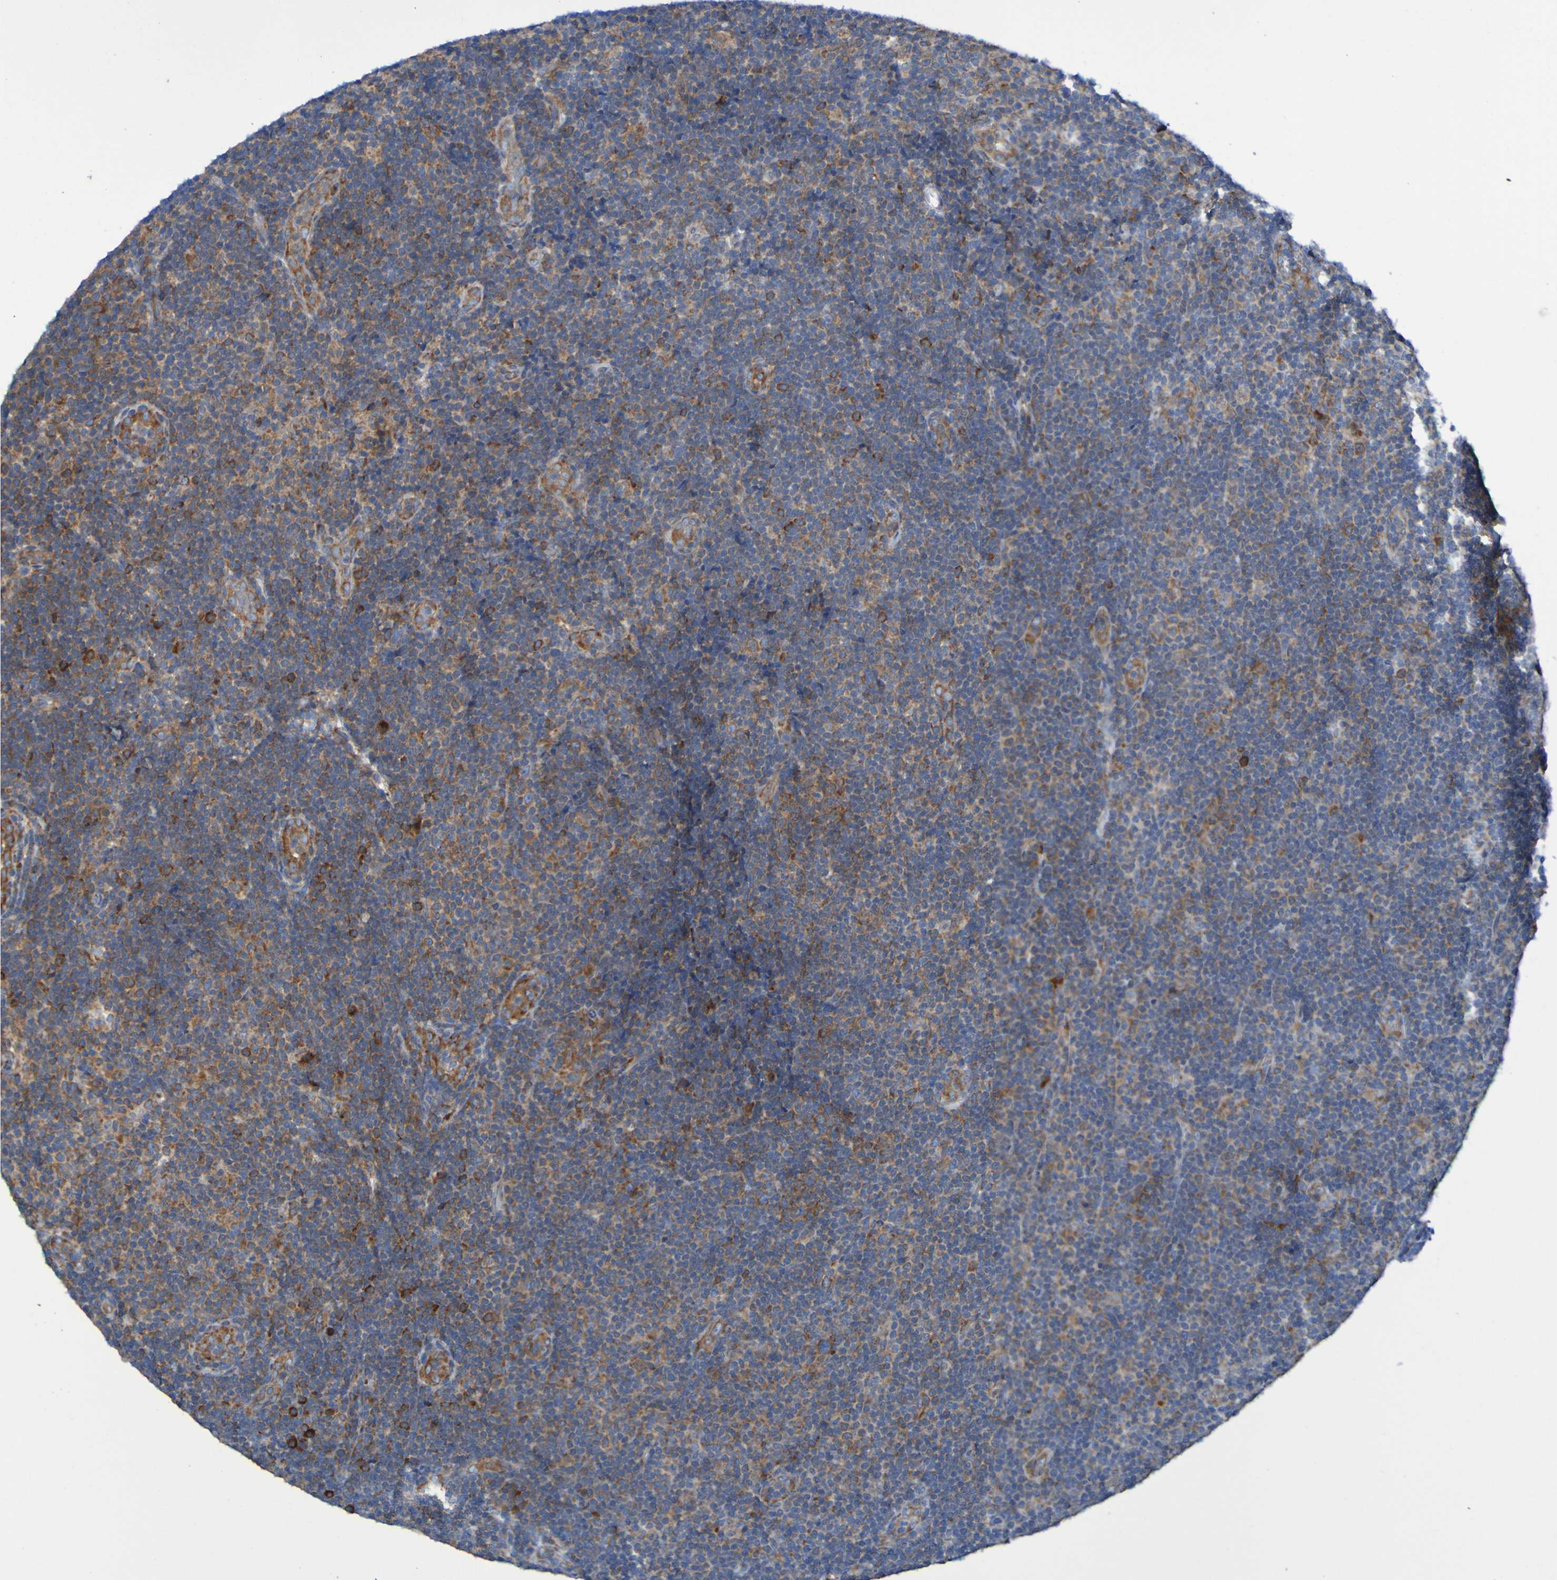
{"staining": {"intensity": "moderate", "quantity": ">75%", "location": "cytoplasmic/membranous"}, "tissue": "lymphoma", "cell_type": "Tumor cells", "image_type": "cancer", "snomed": [{"axis": "morphology", "description": "Malignant lymphoma, non-Hodgkin's type, Low grade"}, {"axis": "topography", "description": "Lymph node"}], "caption": "Lymphoma stained with immunohistochemistry displays moderate cytoplasmic/membranous expression in approximately >75% of tumor cells.", "gene": "FKBP3", "patient": {"sex": "male", "age": 83}}